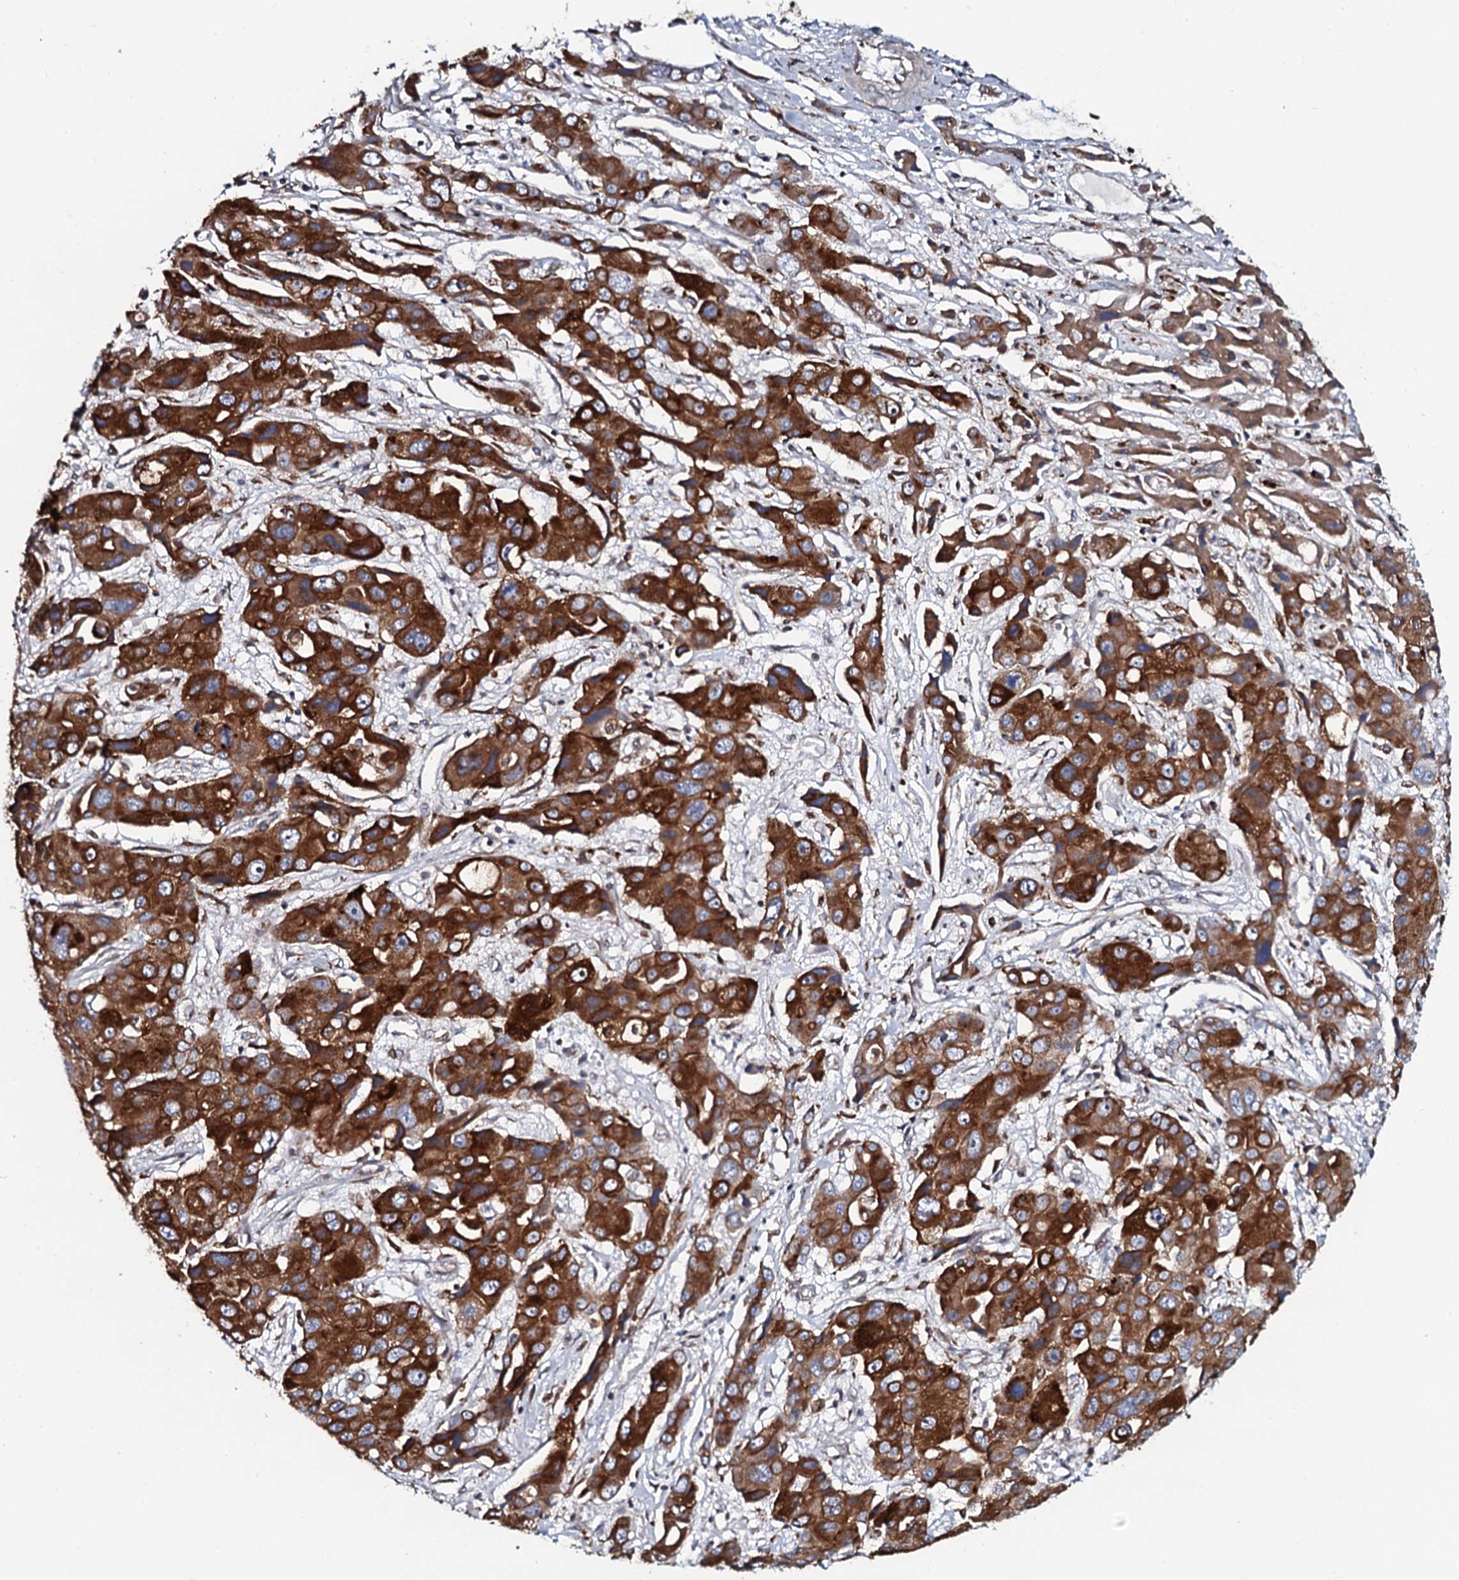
{"staining": {"intensity": "strong", "quantity": ">75%", "location": "cytoplasmic/membranous"}, "tissue": "liver cancer", "cell_type": "Tumor cells", "image_type": "cancer", "snomed": [{"axis": "morphology", "description": "Cholangiocarcinoma"}, {"axis": "topography", "description": "Liver"}], "caption": "Protein expression analysis of human liver cancer (cholangiocarcinoma) reveals strong cytoplasmic/membranous staining in approximately >75% of tumor cells.", "gene": "TMEM151A", "patient": {"sex": "male", "age": 67}}